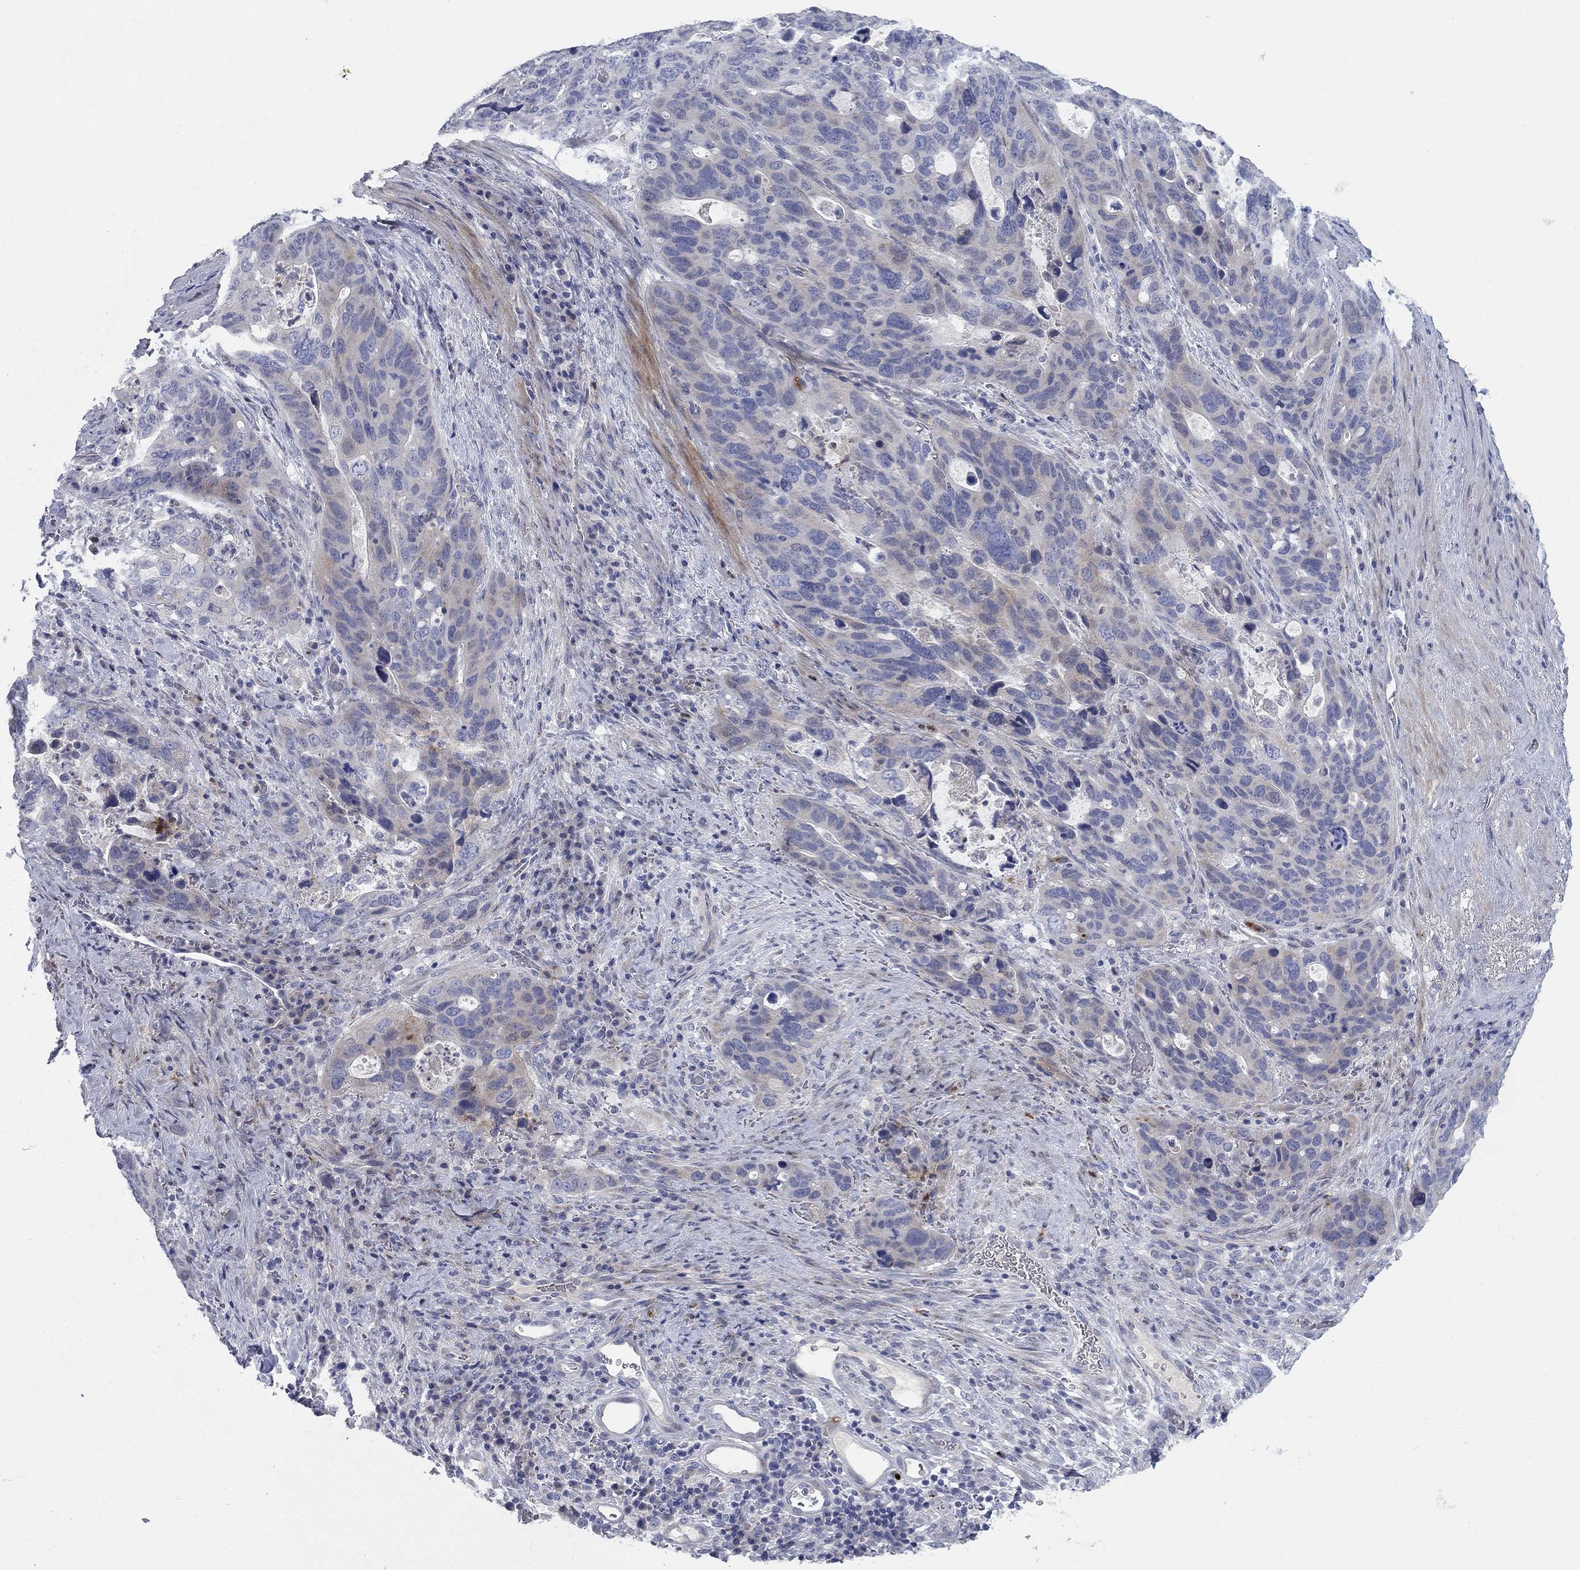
{"staining": {"intensity": "weak", "quantity": "<25%", "location": "cytoplasmic/membranous"}, "tissue": "stomach cancer", "cell_type": "Tumor cells", "image_type": "cancer", "snomed": [{"axis": "morphology", "description": "Adenocarcinoma, NOS"}, {"axis": "topography", "description": "Stomach"}], "caption": "Stomach cancer (adenocarcinoma) was stained to show a protein in brown. There is no significant staining in tumor cells. Nuclei are stained in blue.", "gene": "TMEM249", "patient": {"sex": "male", "age": 54}}